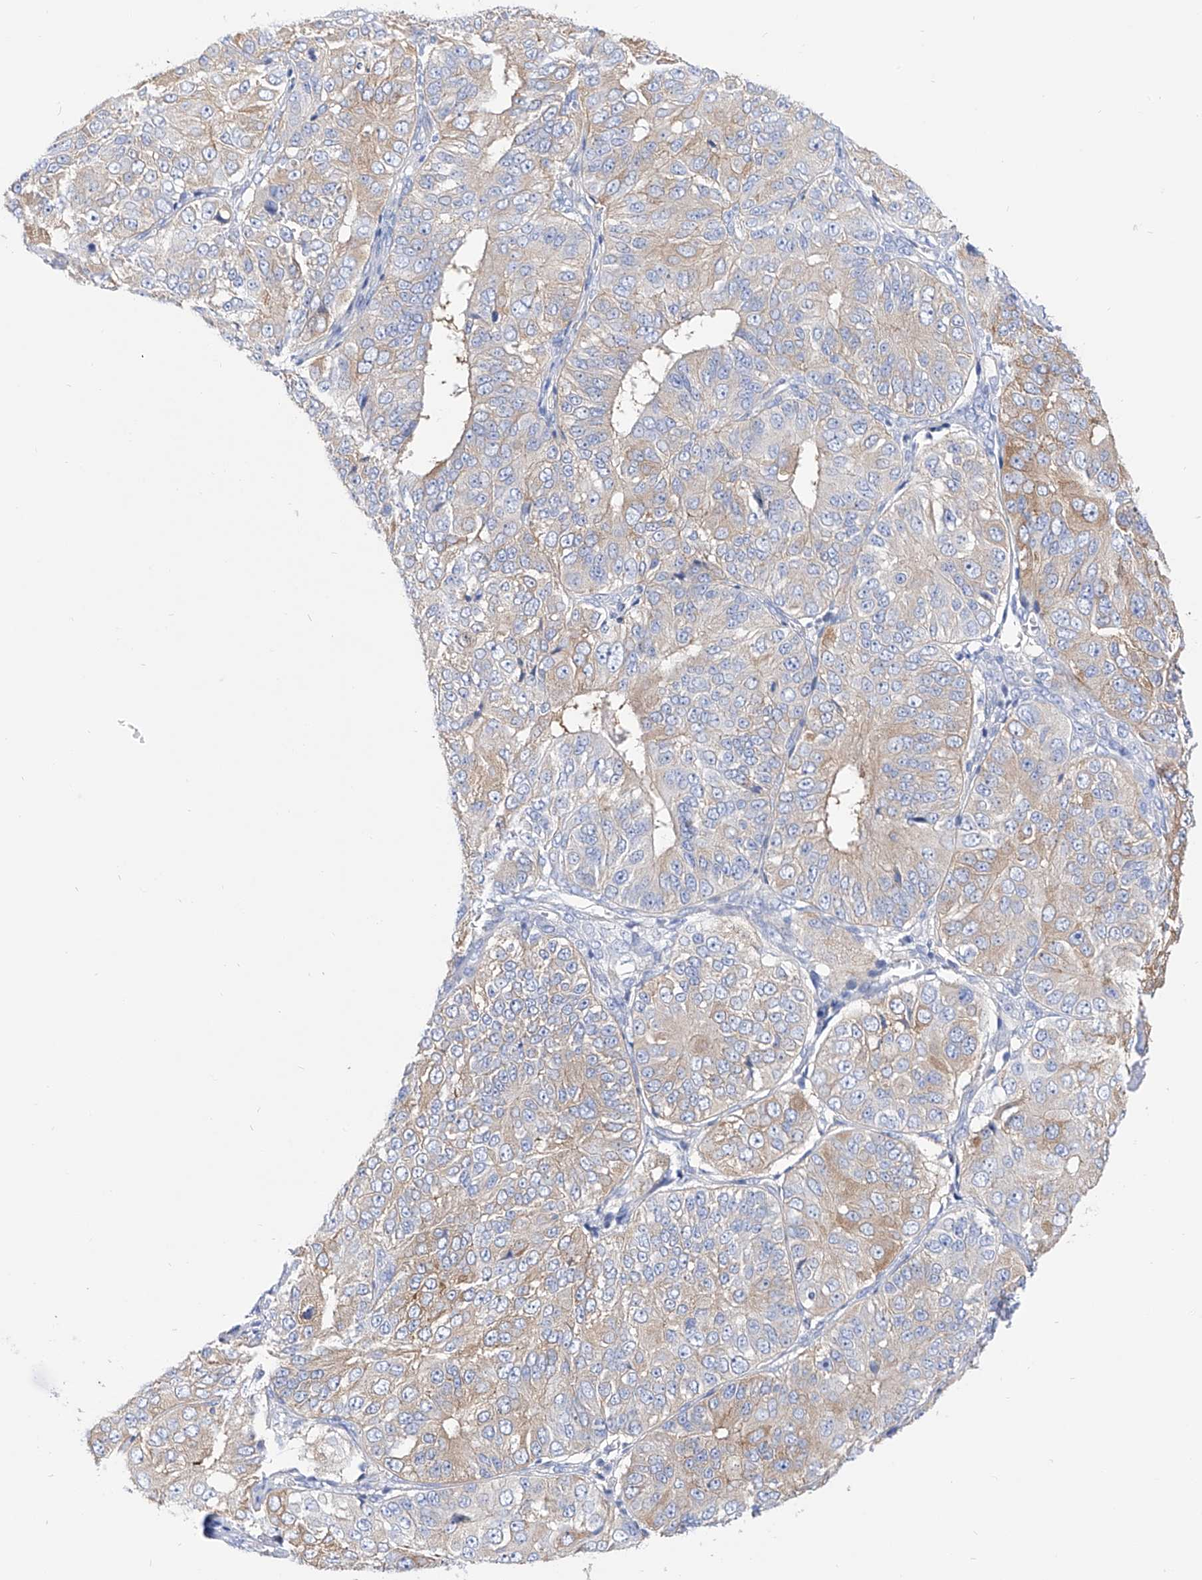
{"staining": {"intensity": "weak", "quantity": "25%-75%", "location": "cytoplasmic/membranous"}, "tissue": "ovarian cancer", "cell_type": "Tumor cells", "image_type": "cancer", "snomed": [{"axis": "morphology", "description": "Carcinoma, endometroid"}, {"axis": "topography", "description": "Ovary"}], "caption": "Tumor cells display low levels of weak cytoplasmic/membranous staining in approximately 25%-75% of cells in human ovarian cancer (endometroid carcinoma).", "gene": "ZNF653", "patient": {"sex": "female", "age": 51}}